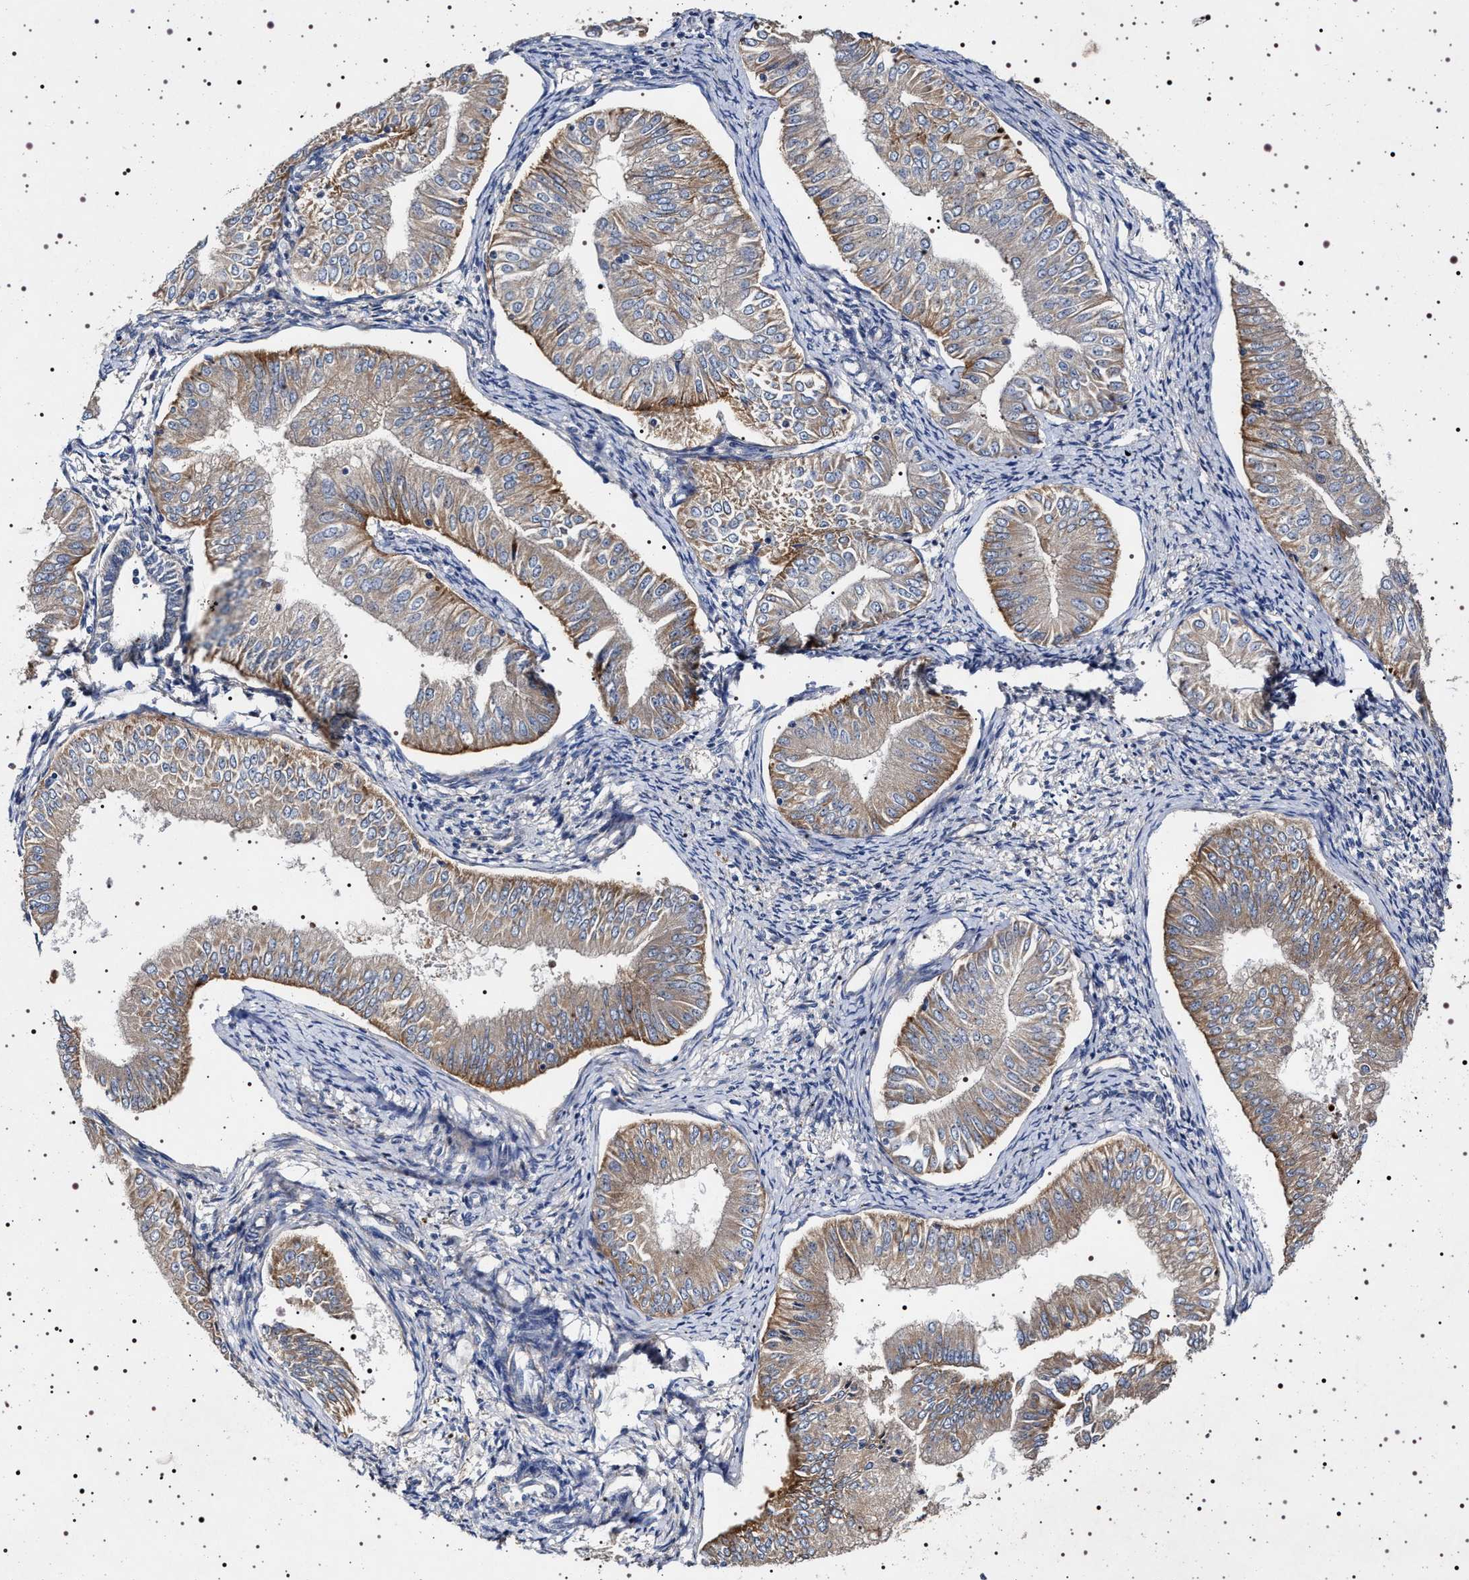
{"staining": {"intensity": "moderate", "quantity": ">75%", "location": "cytoplasmic/membranous"}, "tissue": "endometrial cancer", "cell_type": "Tumor cells", "image_type": "cancer", "snomed": [{"axis": "morphology", "description": "Normal tissue, NOS"}, {"axis": "morphology", "description": "Adenocarcinoma, NOS"}, {"axis": "topography", "description": "Endometrium"}], "caption": "This micrograph reveals endometrial cancer stained with immunohistochemistry to label a protein in brown. The cytoplasmic/membranous of tumor cells show moderate positivity for the protein. Nuclei are counter-stained blue.", "gene": "NAALADL2", "patient": {"sex": "female", "age": 53}}